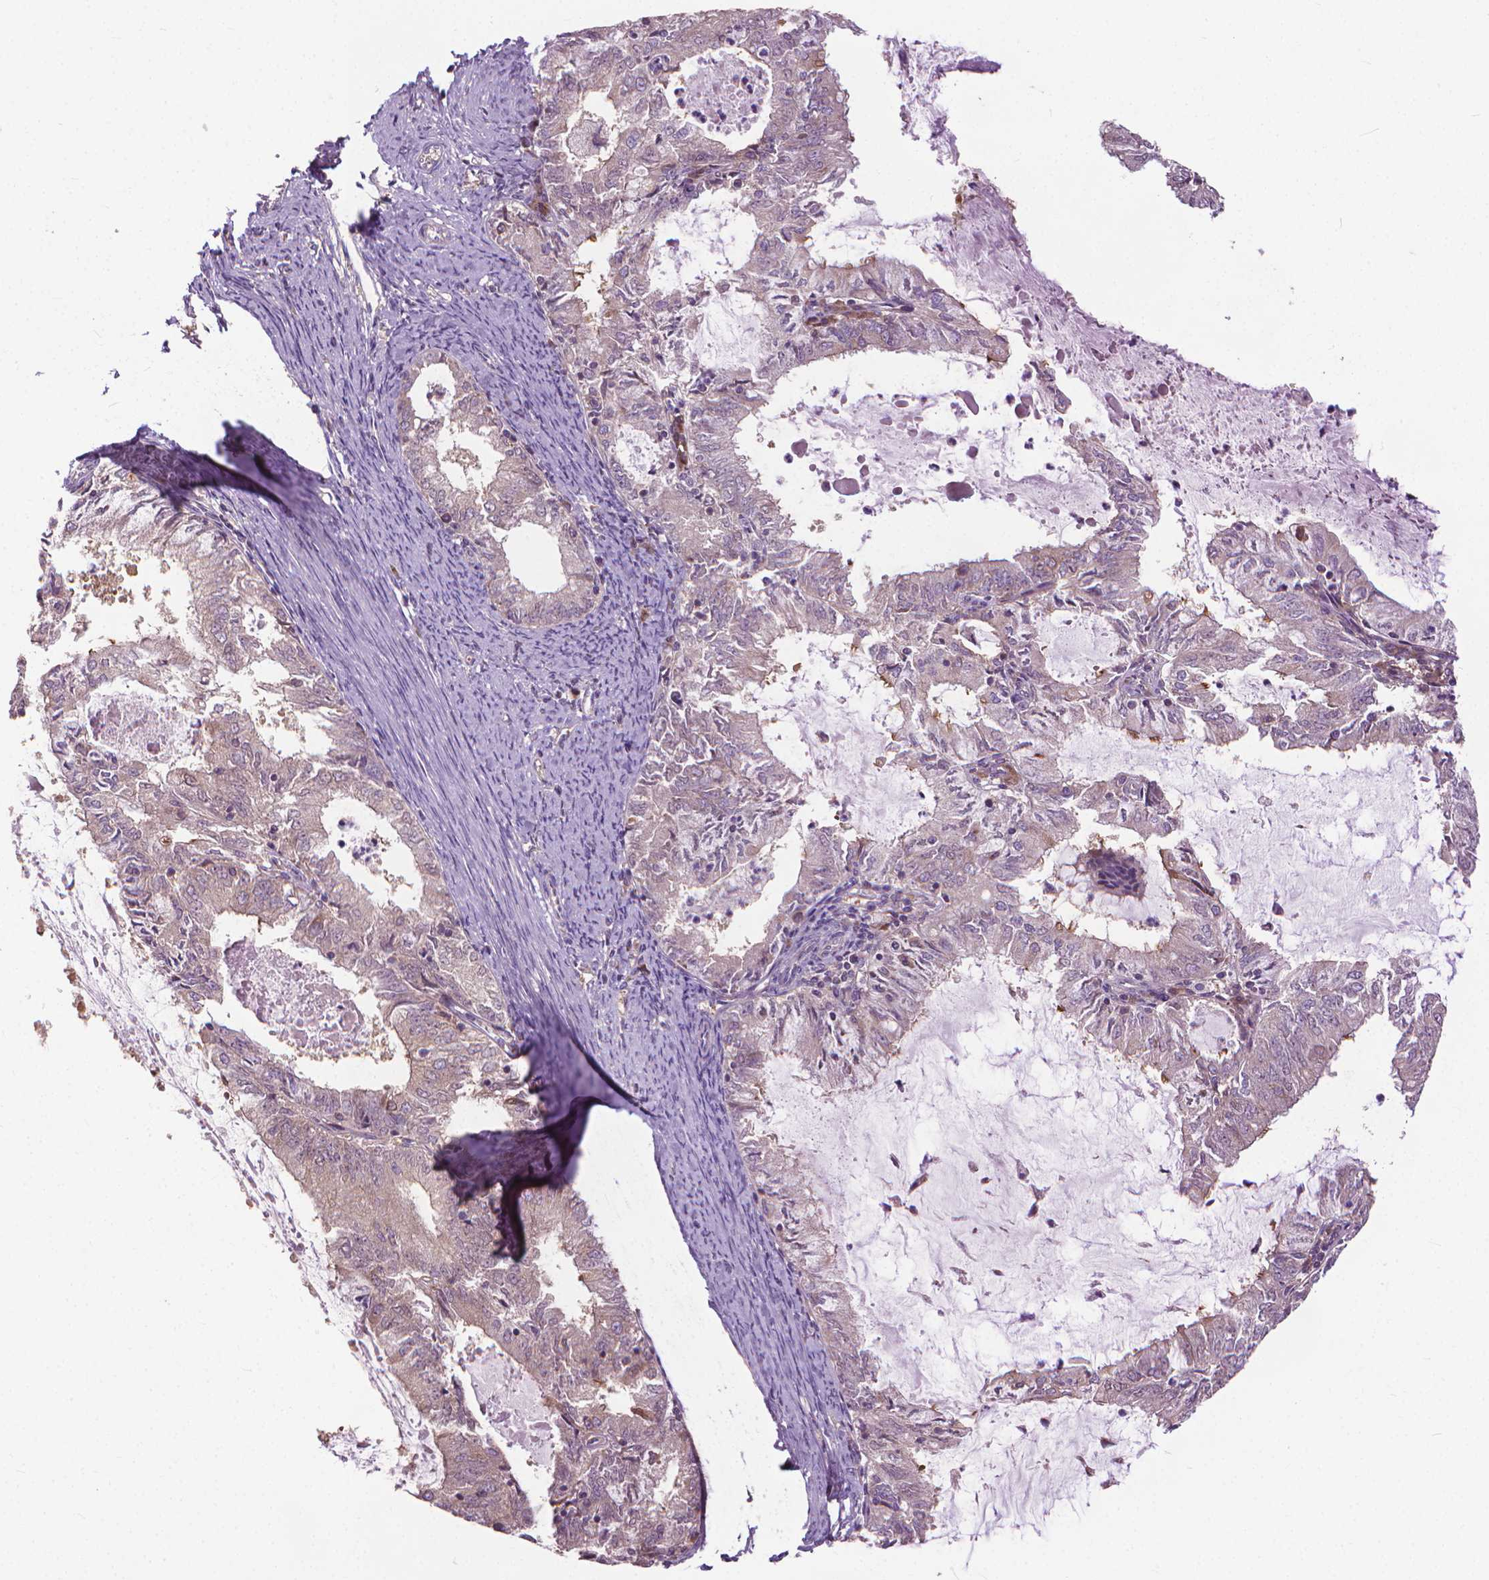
{"staining": {"intensity": "weak", "quantity": "<25%", "location": "cytoplasmic/membranous"}, "tissue": "endometrial cancer", "cell_type": "Tumor cells", "image_type": "cancer", "snomed": [{"axis": "morphology", "description": "Adenocarcinoma, NOS"}, {"axis": "topography", "description": "Endometrium"}], "caption": "This histopathology image is of endometrial cancer (adenocarcinoma) stained with IHC to label a protein in brown with the nuclei are counter-stained blue. There is no staining in tumor cells. The staining is performed using DAB (3,3'-diaminobenzidine) brown chromogen with nuclei counter-stained in using hematoxylin.", "gene": "NUDT1", "patient": {"sex": "female", "age": 57}}